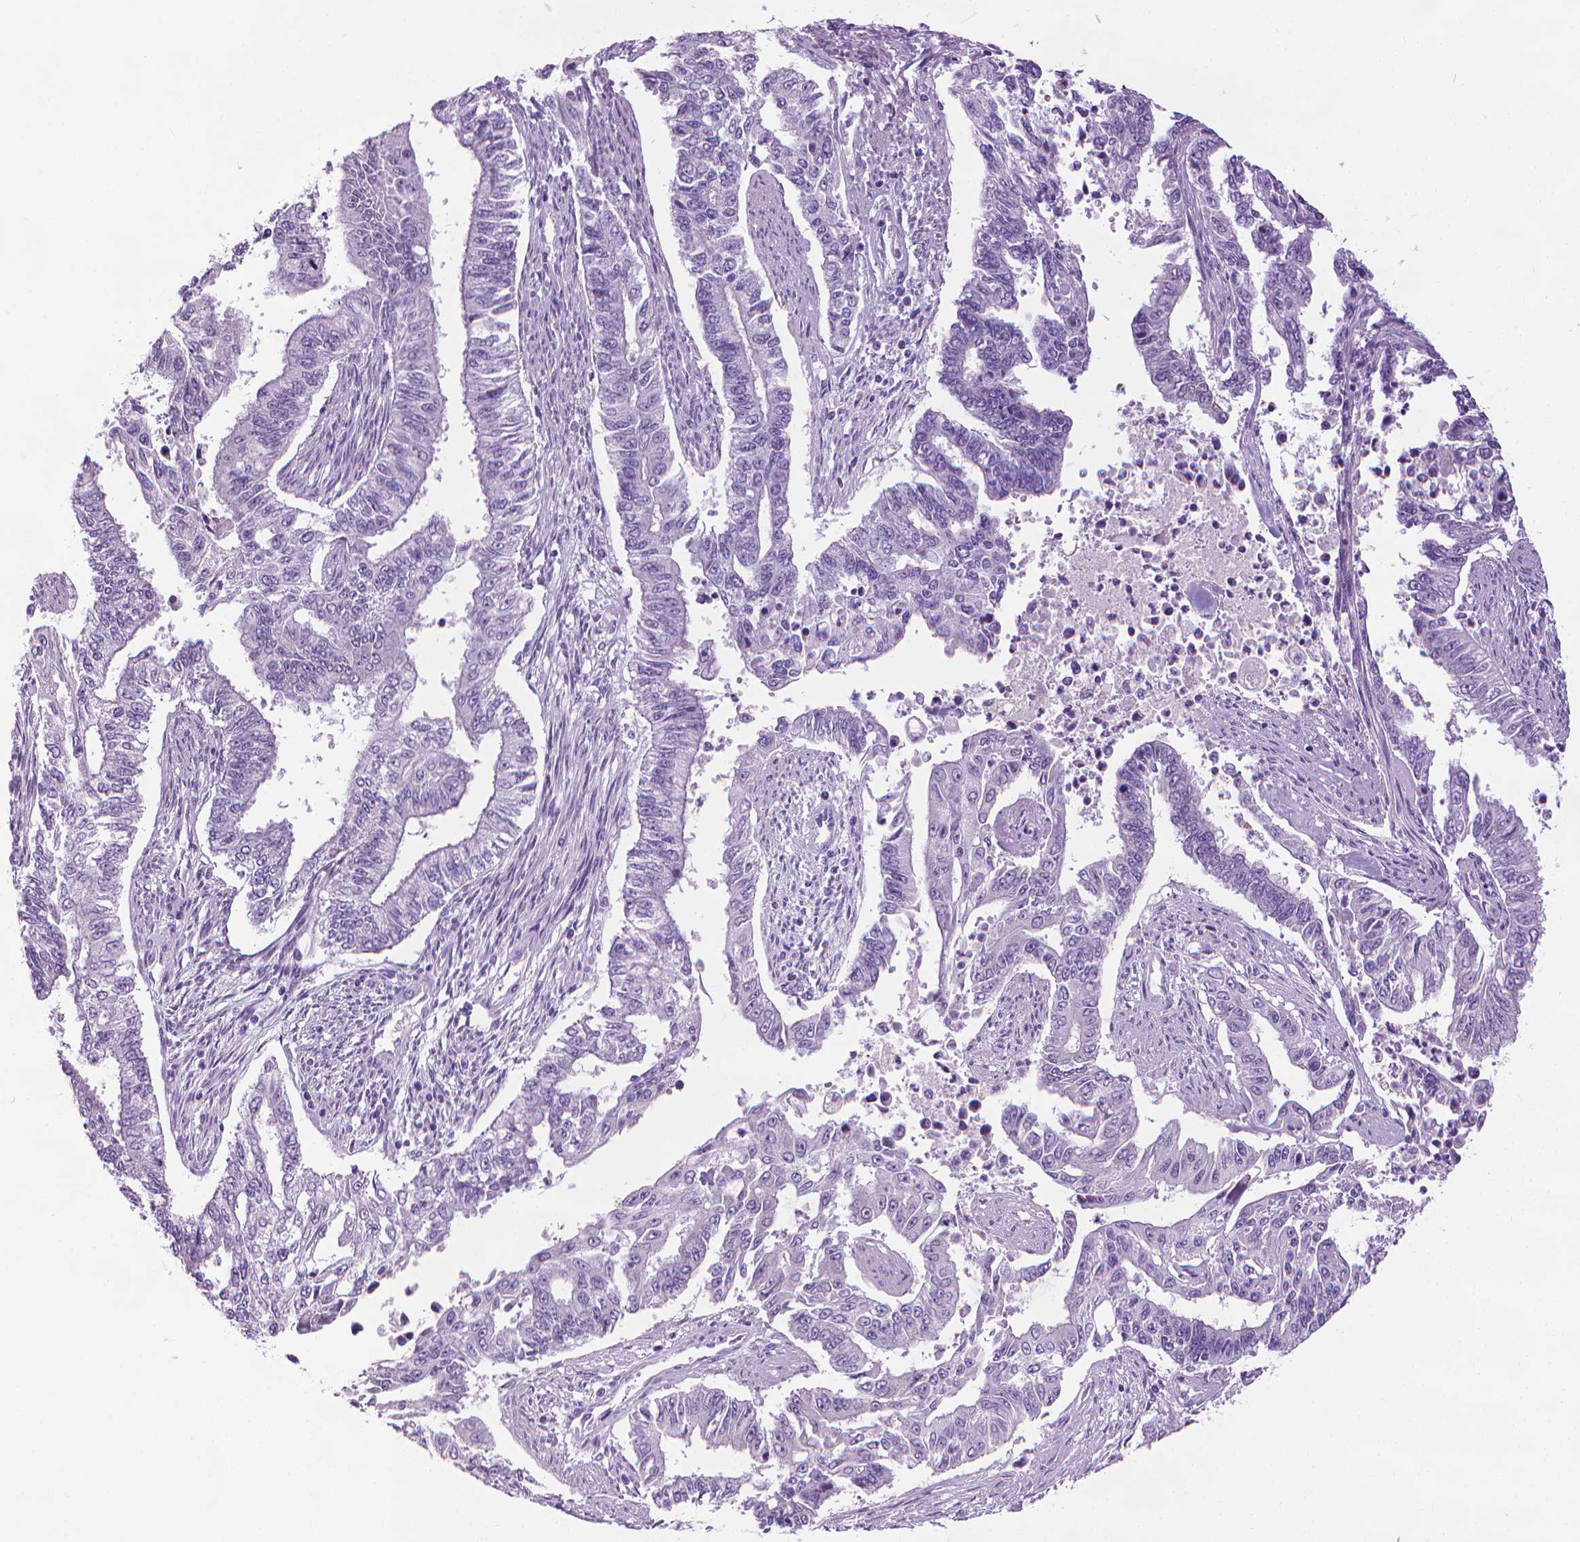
{"staining": {"intensity": "negative", "quantity": "none", "location": "none"}, "tissue": "endometrial cancer", "cell_type": "Tumor cells", "image_type": "cancer", "snomed": [{"axis": "morphology", "description": "Adenocarcinoma, NOS"}, {"axis": "topography", "description": "Uterus"}], "caption": "IHC histopathology image of neoplastic tissue: human endometrial cancer stained with DAB displays no significant protein positivity in tumor cells.", "gene": "DNAI7", "patient": {"sex": "female", "age": 59}}